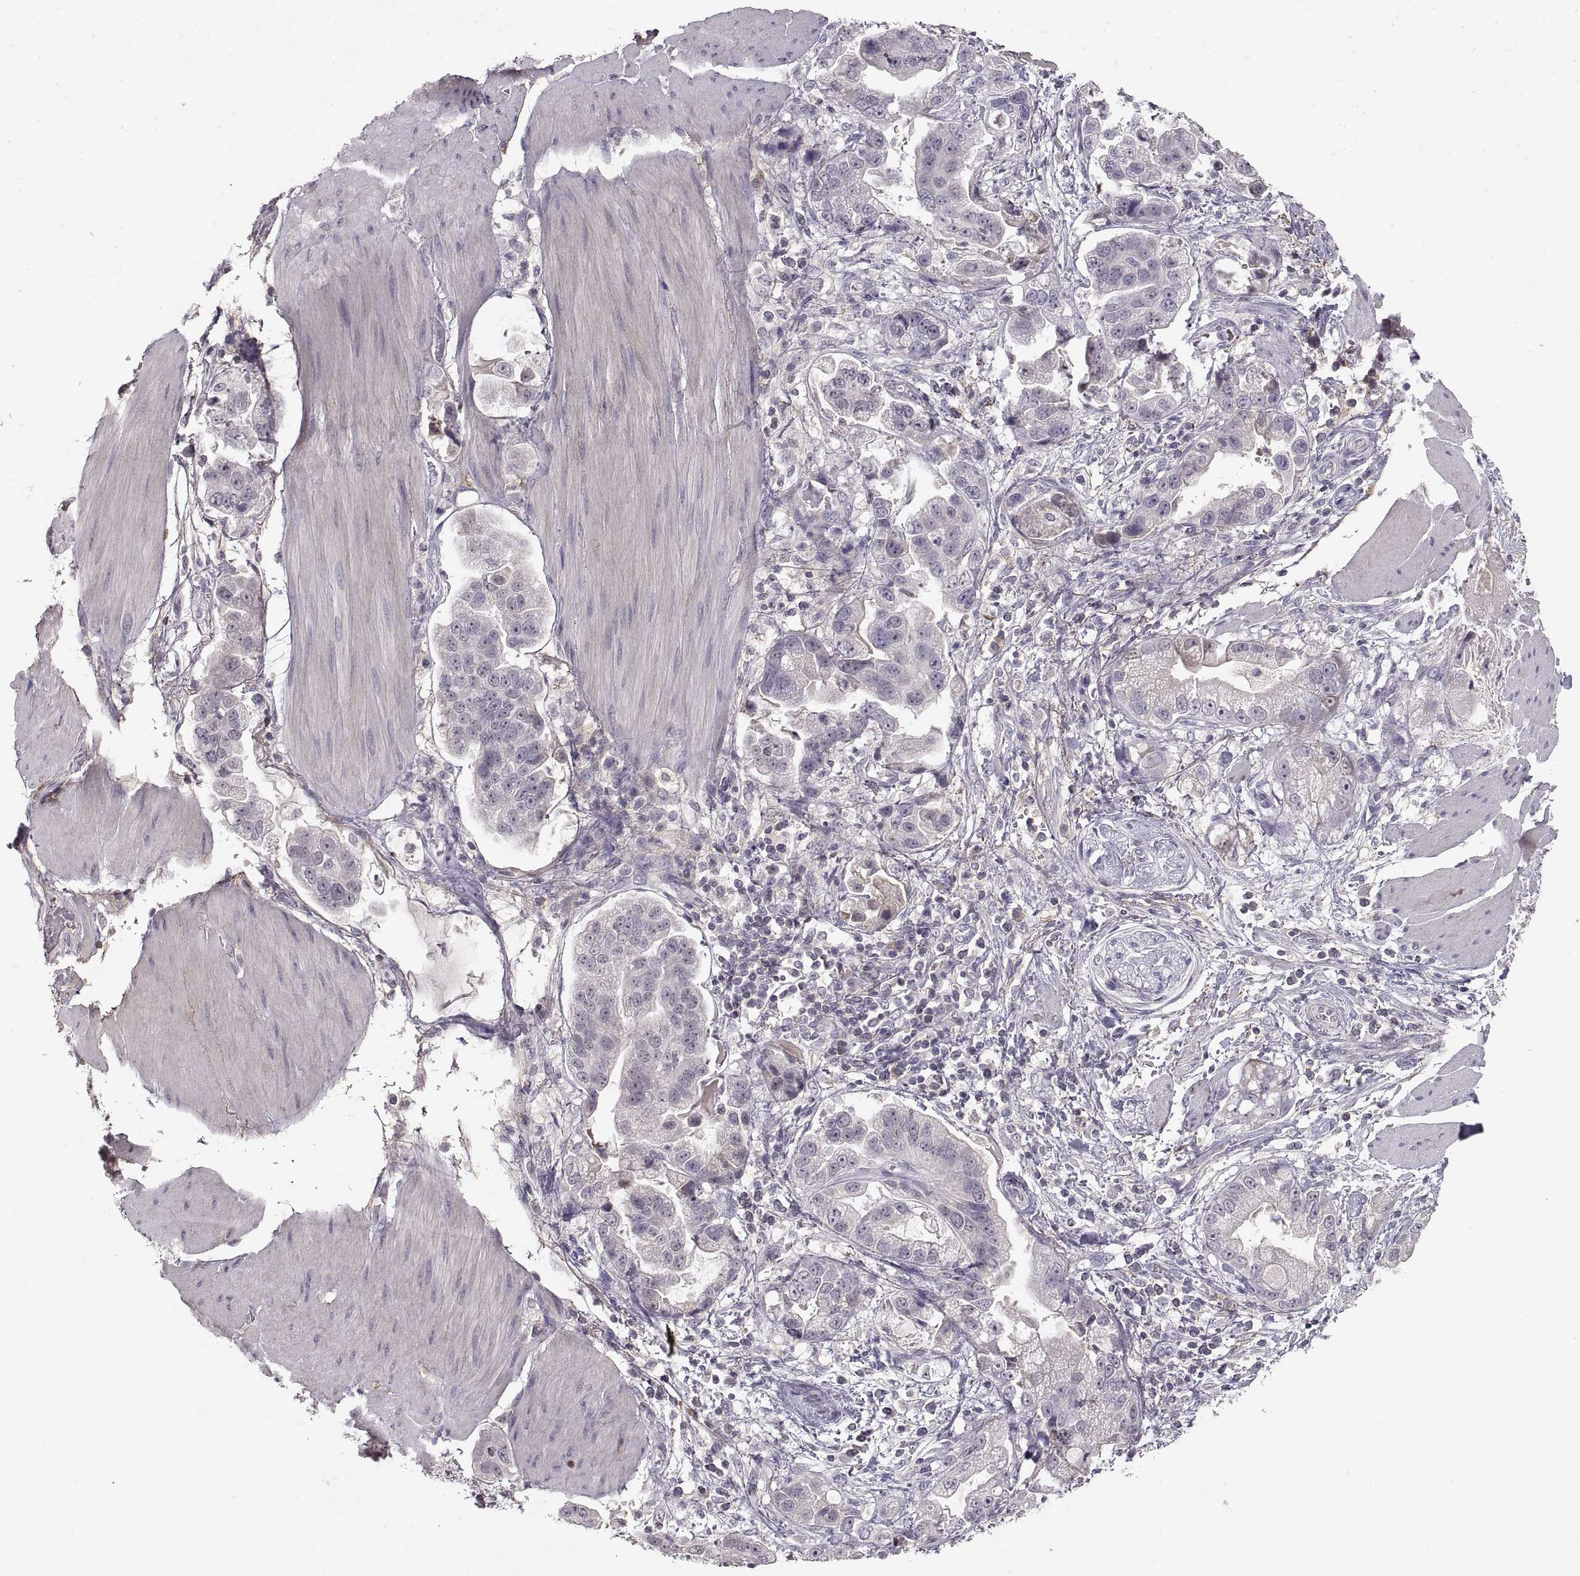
{"staining": {"intensity": "negative", "quantity": "none", "location": "none"}, "tissue": "stomach cancer", "cell_type": "Tumor cells", "image_type": "cancer", "snomed": [{"axis": "morphology", "description": "Adenocarcinoma, NOS"}, {"axis": "topography", "description": "Stomach"}], "caption": "High power microscopy micrograph of an immunohistochemistry (IHC) photomicrograph of stomach cancer (adenocarcinoma), revealing no significant expression in tumor cells.", "gene": "ADAM11", "patient": {"sex": "male", "age": 59}}